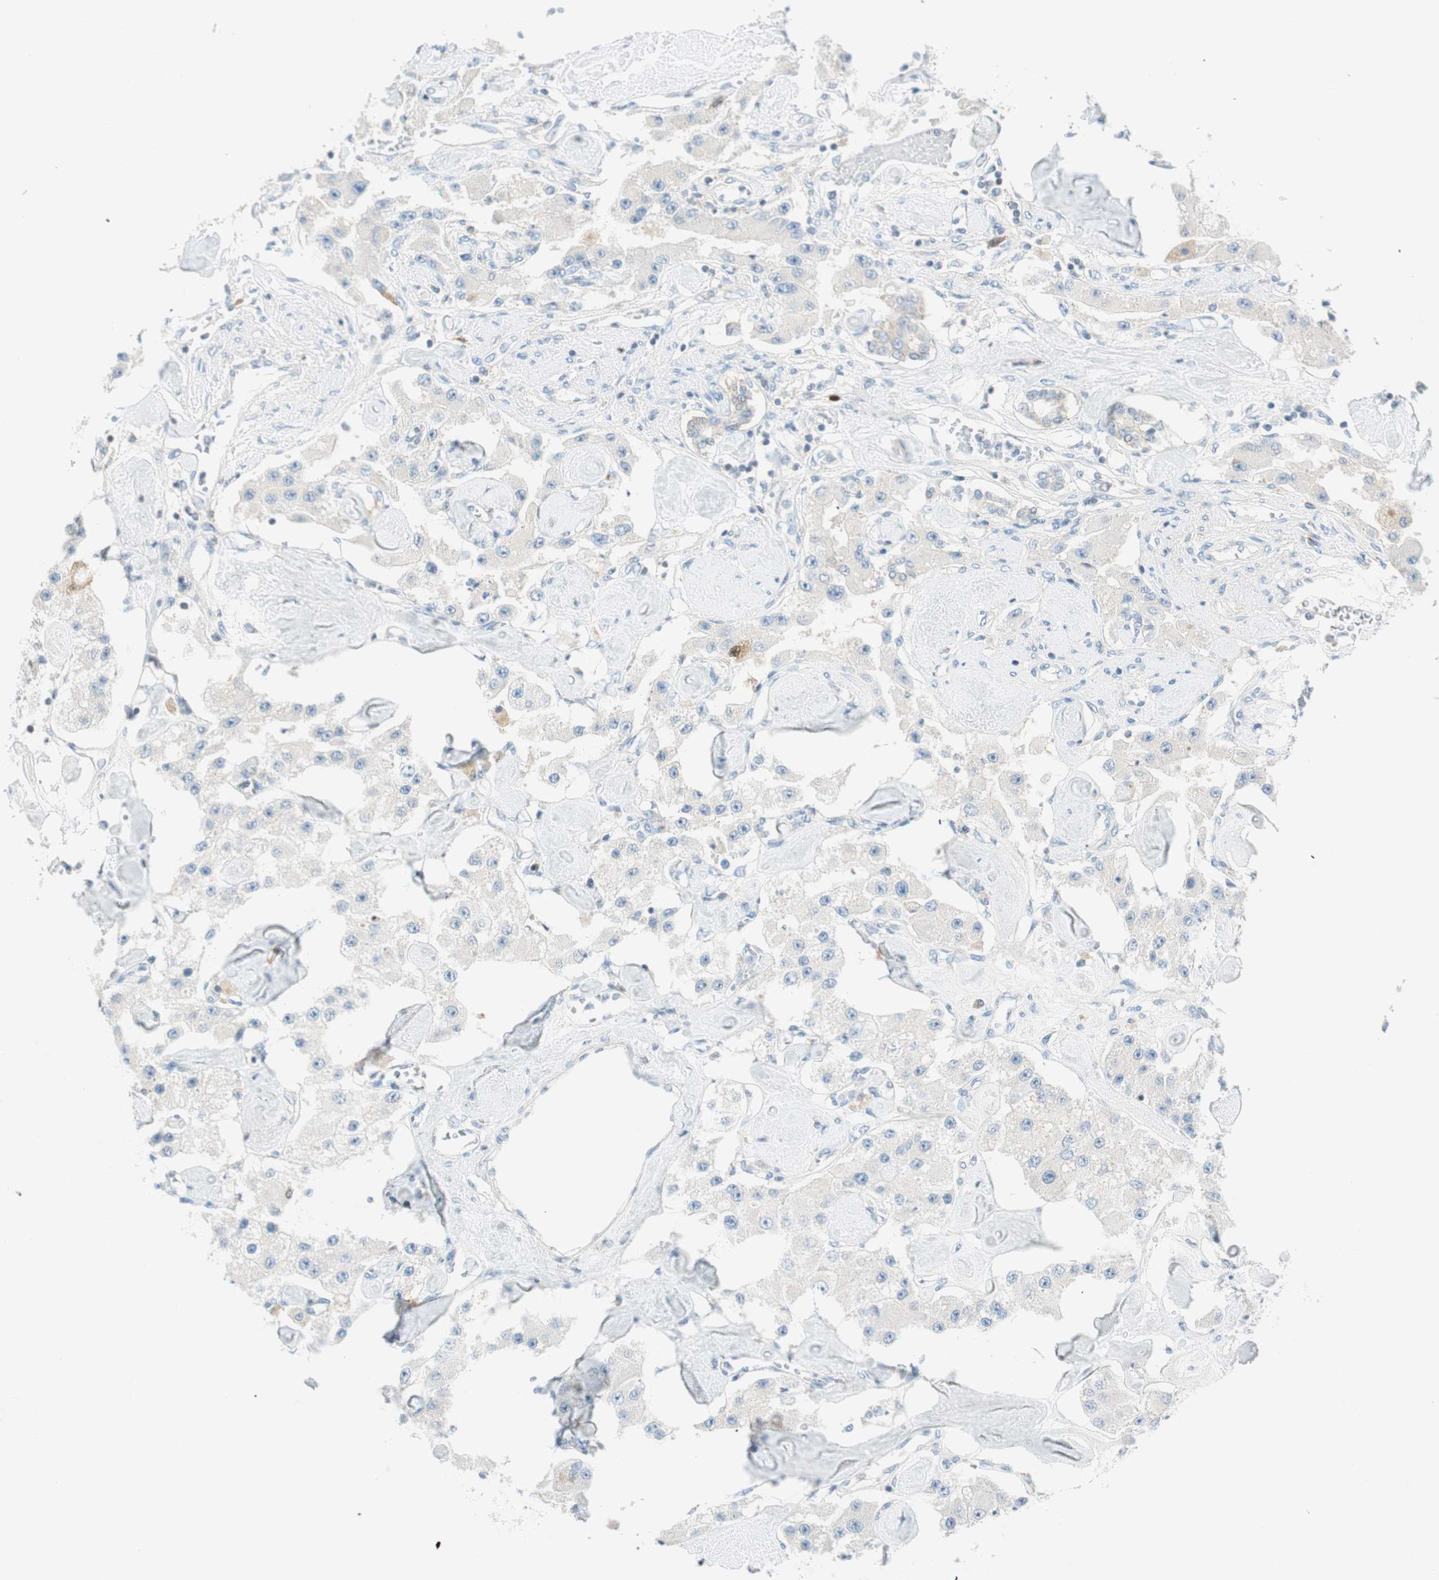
{"staining": {"intensity": "negative", "quantity": "none", "location": "none"}, "tissue": "carcinoid", "cell_type": "Tumor cells", "image_type": "cancer", "snomed": [{"axis": "morphology", "description": "Carcinoid, malignant, NOS"}, {"axis": "topography", "description": "Pancreas"}], "caption": "DAB (3,3'-diaminobenzidine) immunohistochemical staining of carcinoid (malignant) displays no significant staining in tumor cells. (Stains: DAB IHC with hematoxylin counter stain, Microscopy: brightfield microscopy at high magnification).", "gene": "PTTG1", "patient": {"sex": "male", "age": 41}}